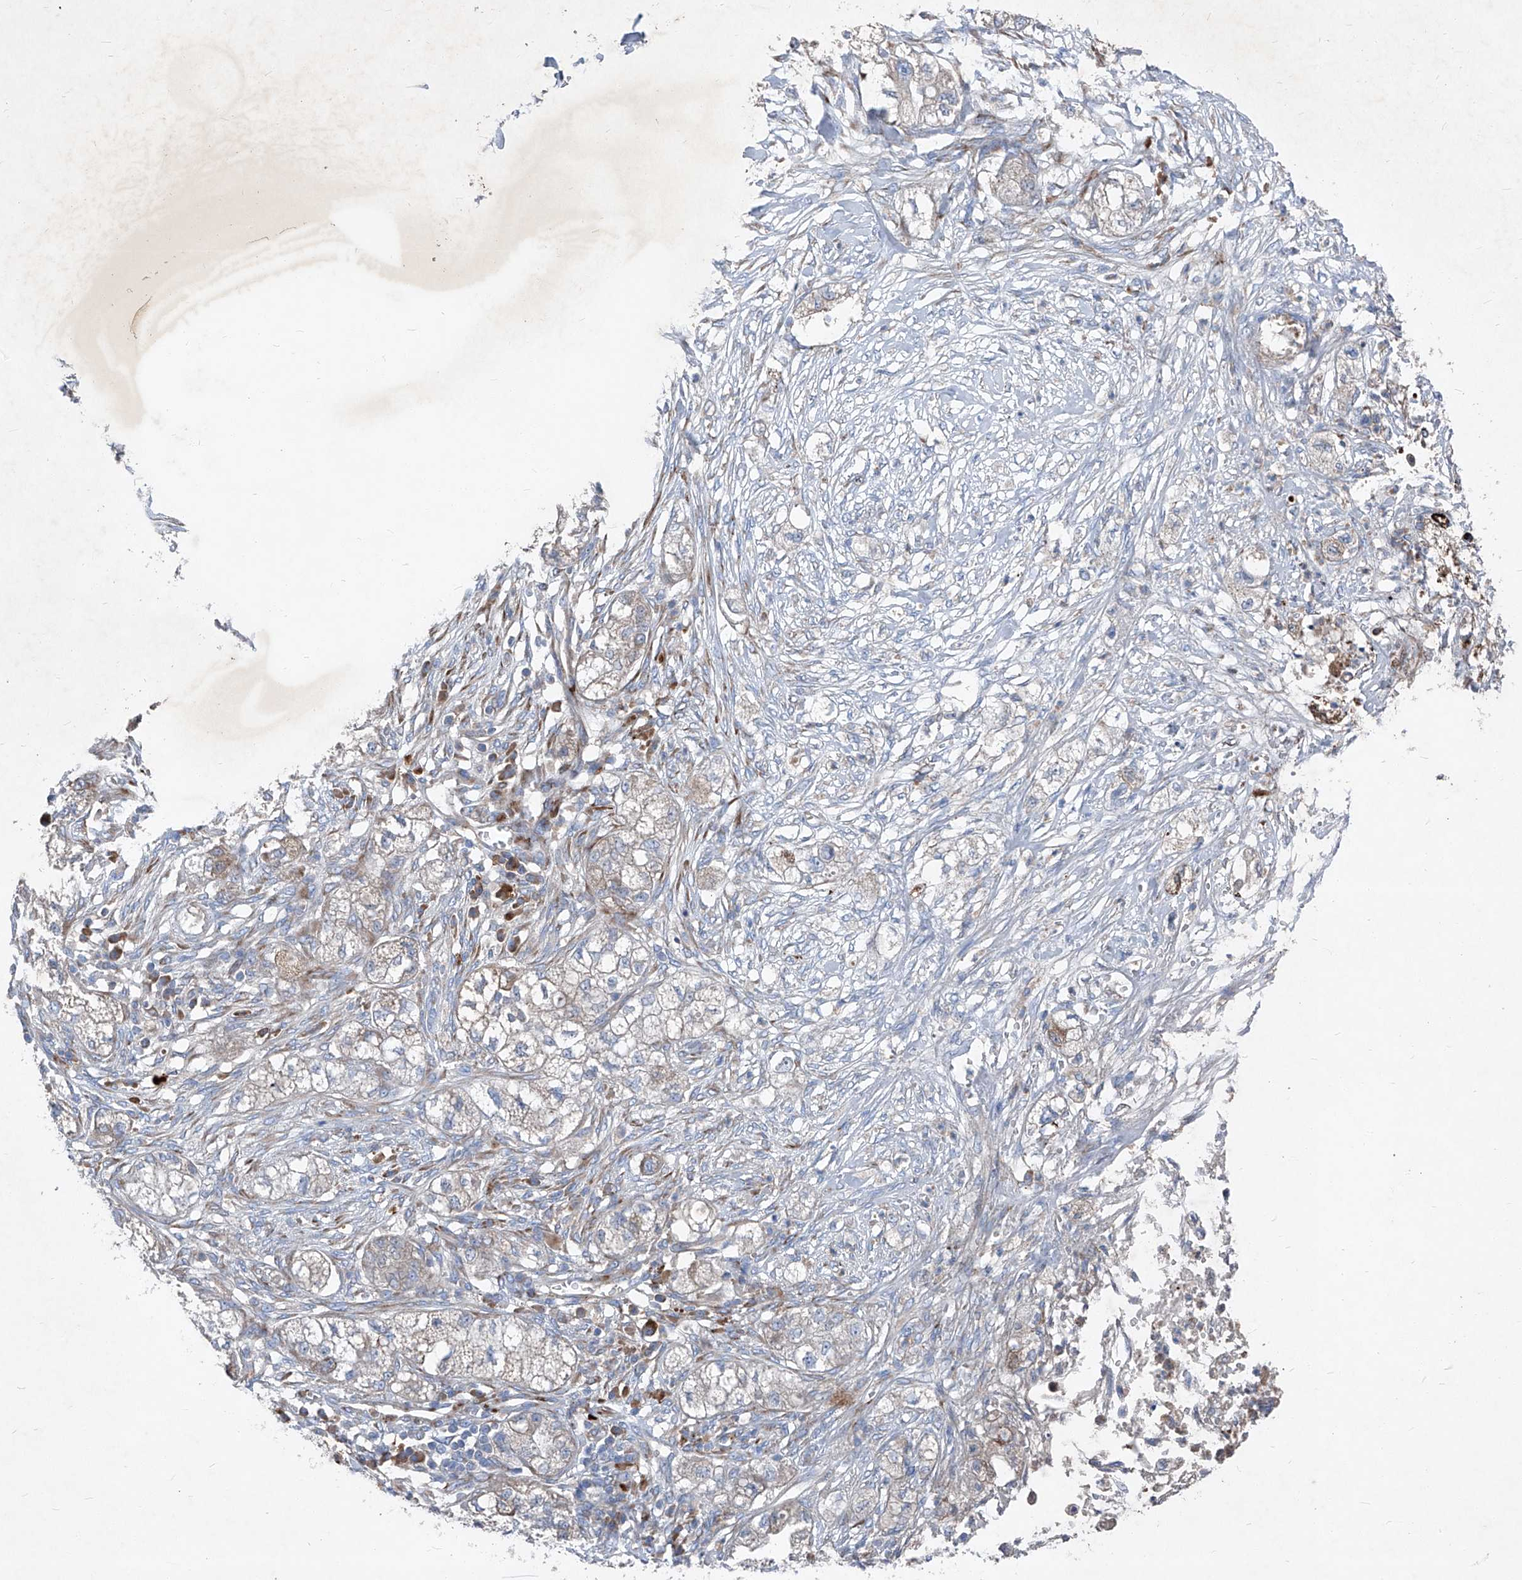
{"staining": {"intensity": "negative", "quantity": "none", "location": "none"}, "tissue": "pancreatic cancer", "cell_type": "Tumor cells", "image_type": "cancer", "snomed": [{"axis": "morphology", "description": "Adenocarcinoma, NOS"}, {"axis": "topography", "description": "Pancreas"}], "caption": "The photomicrograph demonstrates no staining of tumor cells in pancreatic cancer (adenocarcinoma).", "gene": "IFI27", "patient": {"sex": "female", "age": 78}}